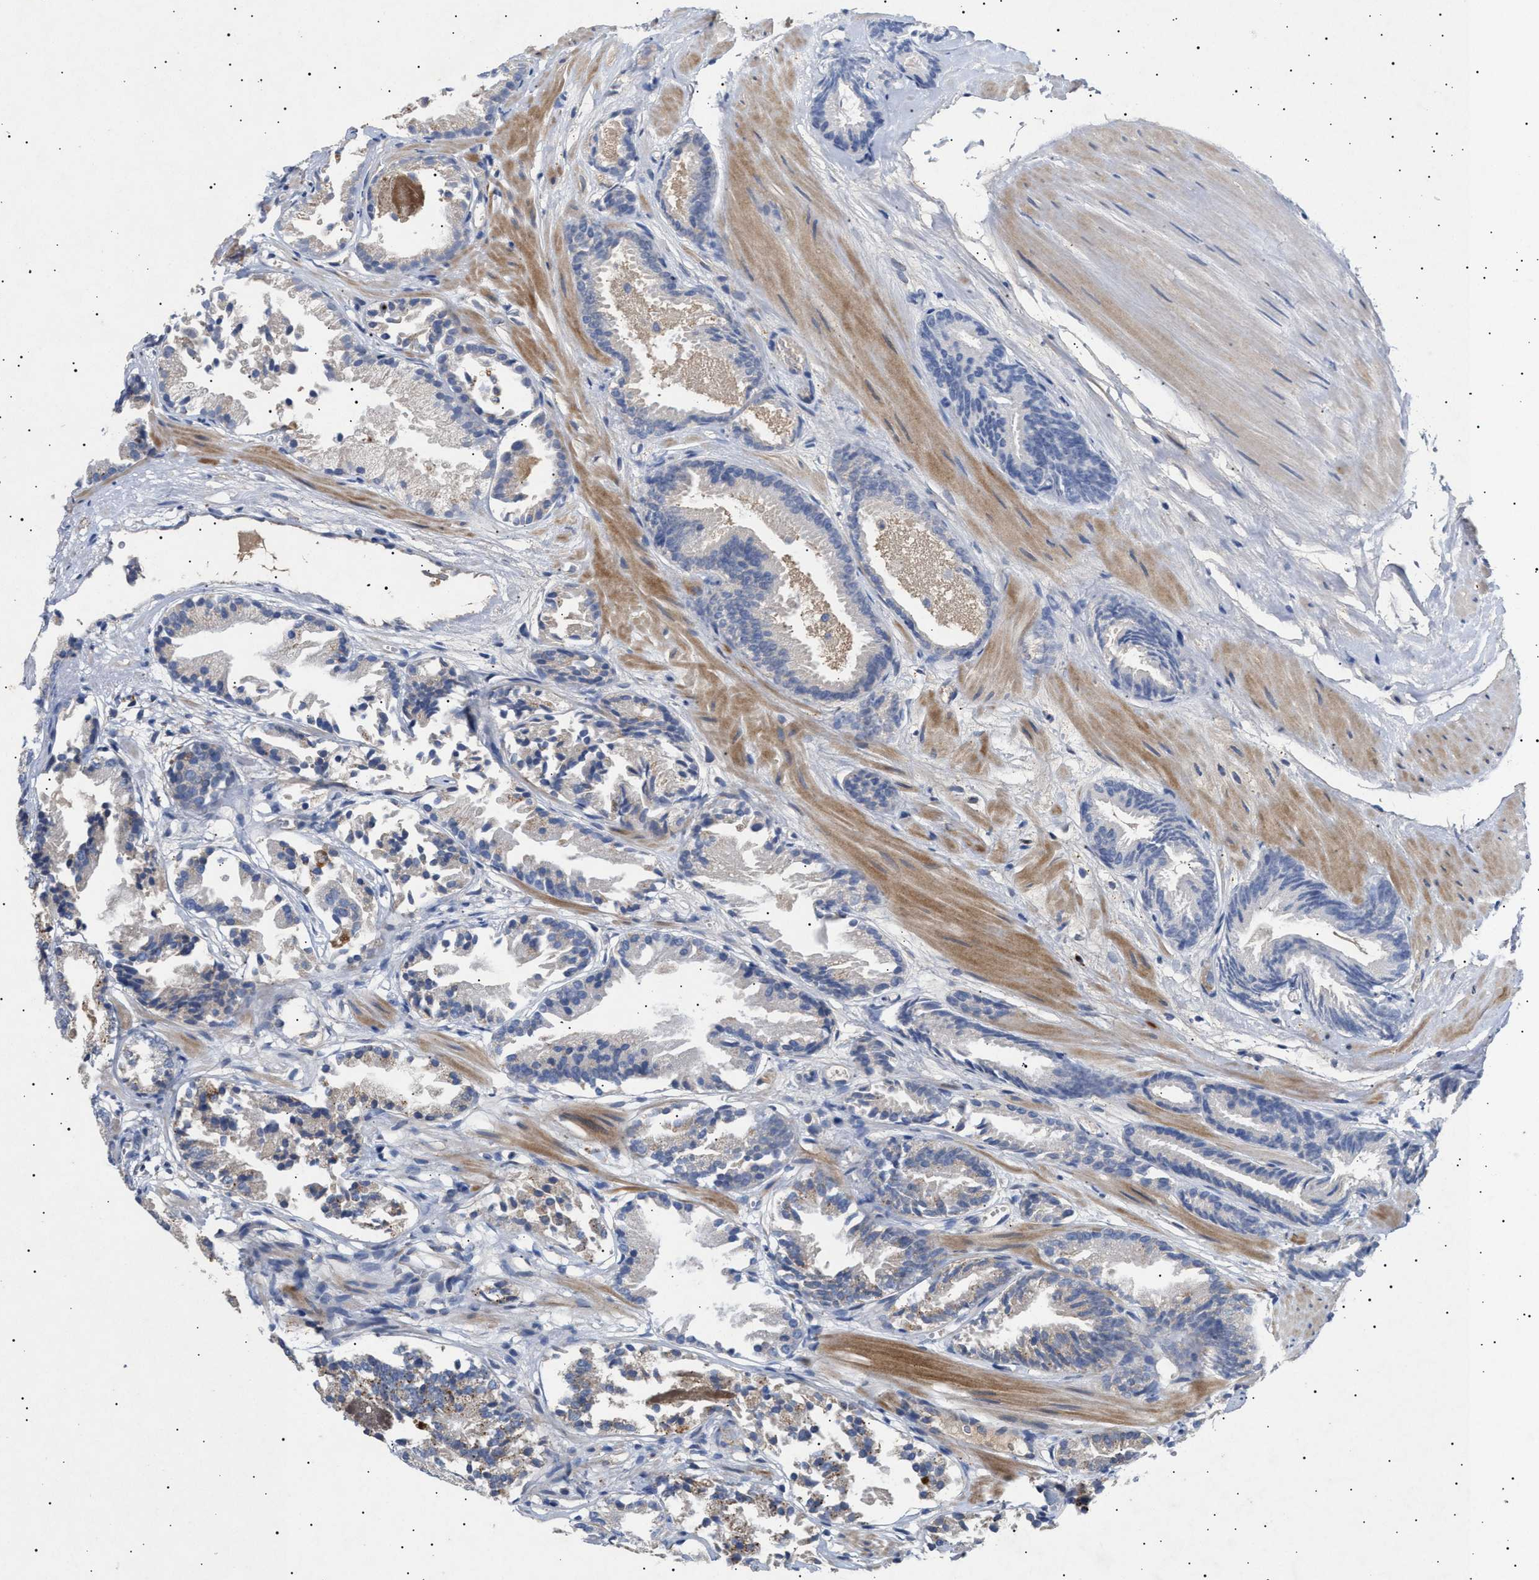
{"staining": {"intensity": "weak", "quantity": "<25%", "location": "cytoplasmic/membranous"}, "tissue": "prostate cancer", "cell_type": "Tumor cells", "image_type": "cancer", "snomed": [{"axis": "morphology", "description": "Adenocarcinoma, Low grade"}, {"axis": "topography", "description": "Prostate"}], "caption": "The histopathology image demonstrates no staining of tumor cells in prostate cancer.", "gene": "SIRT5", "patient": {"sex": "male", "age": 51}}